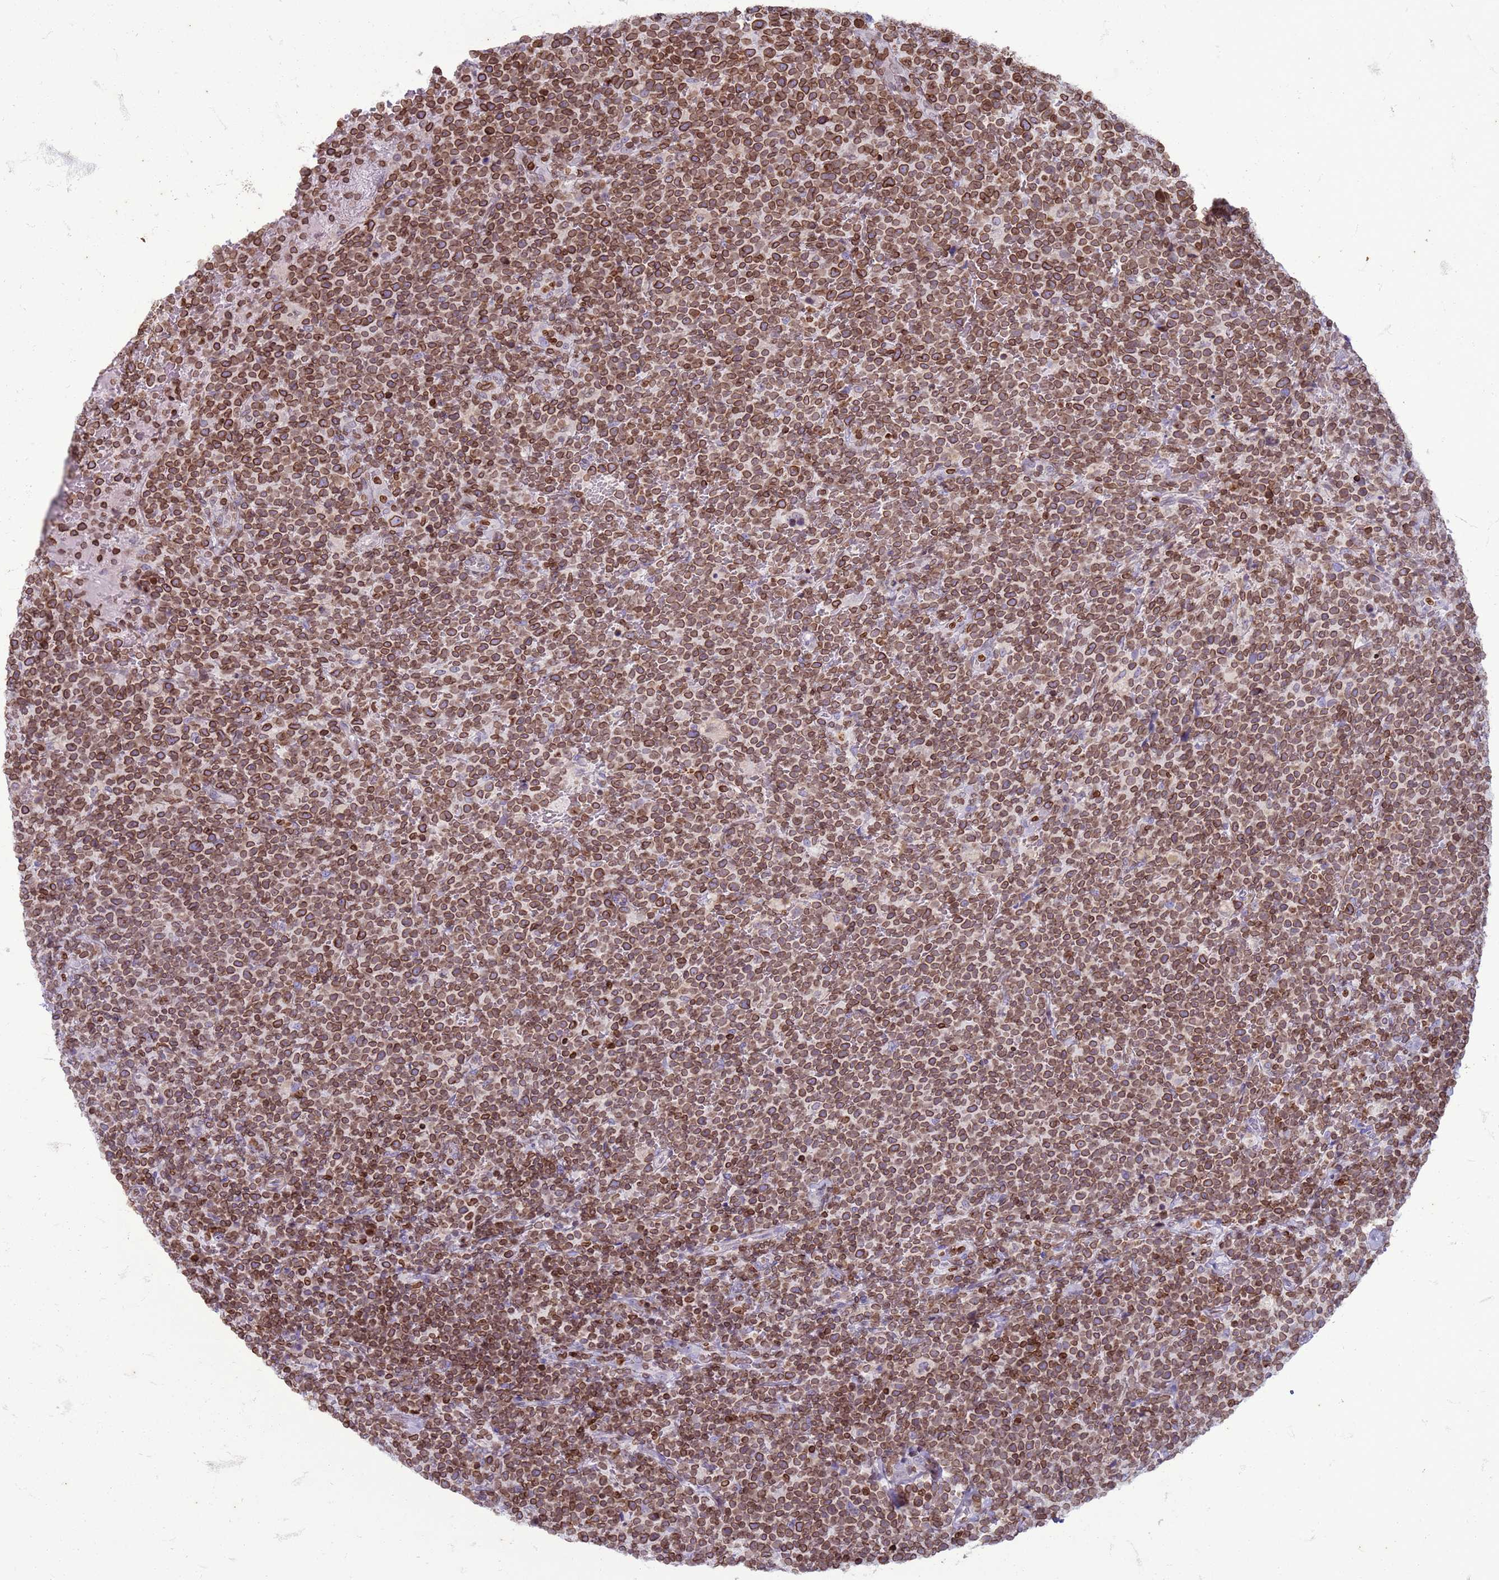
{"staining": {"intensity": "moderate", "quantity": ">75%", "location": "cytoplasmic/membranous,nuclear"}, "tissue": "lymphoma", "cell_type": "Tumor cells", "image_type": "cancer", "snomed": [{"axis": "morphology", "description": "Malignant lymphoma, non-Hodgkin's type, High grade"}, {"axis": "topography", "description": "Lymph node"}], "caption": "Immunohistochemistry histopathology image of neoplastic tissue: malignant lymphoma, non-Hodgkin's type (high-grade) stained using immunohistochemistry (IHC) reveals medium levels of moderate protein expression localized specifically in the cytoplasmic/membranous and nuclear of tumor cells, appearing as a cytoplasmic/membranous and nuclear brown color.", "gene": "METTL25B", "patient": {"sex": "male", "age": 61}}